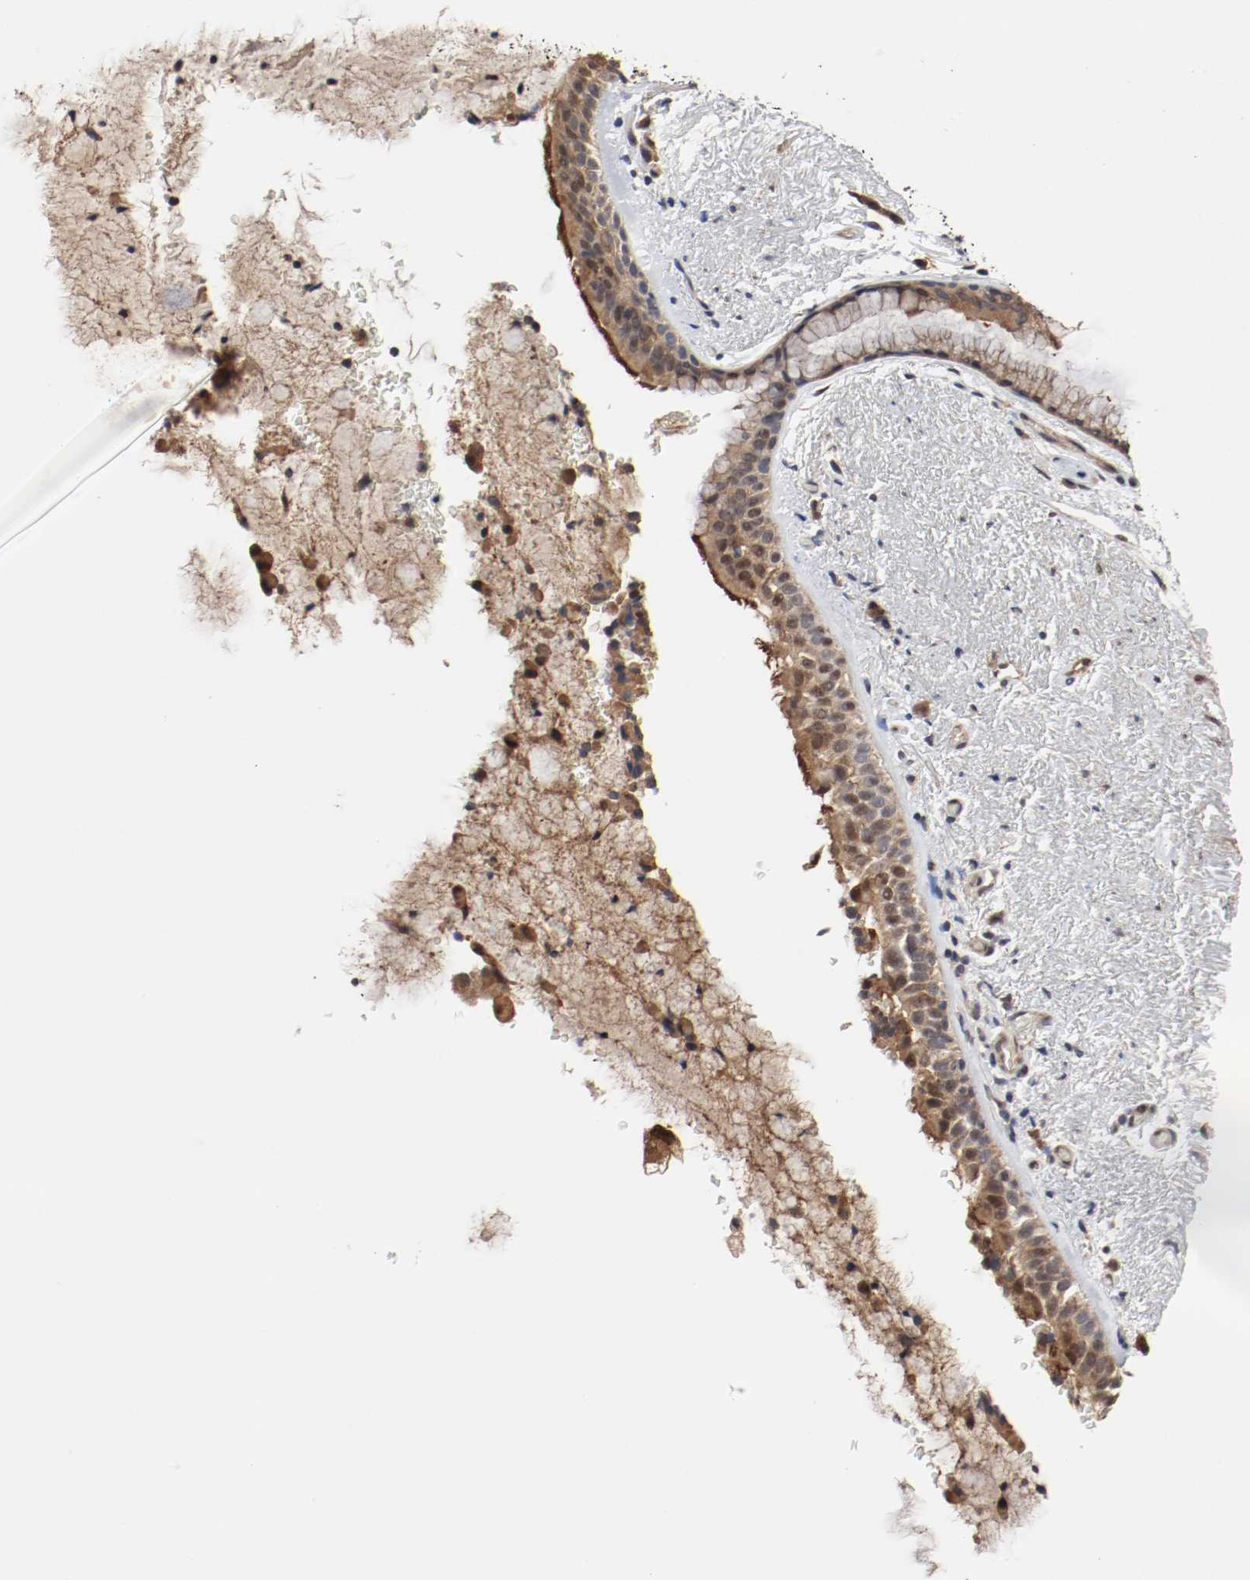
{"staining": {"intensity": "strong", "quantity": ">75%", "location": "cytoplasmic/membranous,nuclear"}, "tissue": "bronchus", "cell_type": "Respiratory epithelial cells", "image_type": "normal", "snomed": [{"axis": "morphology", "description": "Normal tissue, NOS"}, {"axis": "topography", "description": "Bronchus"}], "caption": "Immunohistochemistry (IHC) photomicrograph of benign bronchus: human bronchus stained using immunohistochemistry reveals high levels of strong protein expression localized specifically in the cytoplasmic/membranous,nuclear of respiratory epithelial cells, appearing as a cytoplasmic/membranous,nuclear brown color.", "gene": "AFG3L2", "patient": {"sex": "female", "age": 54}}